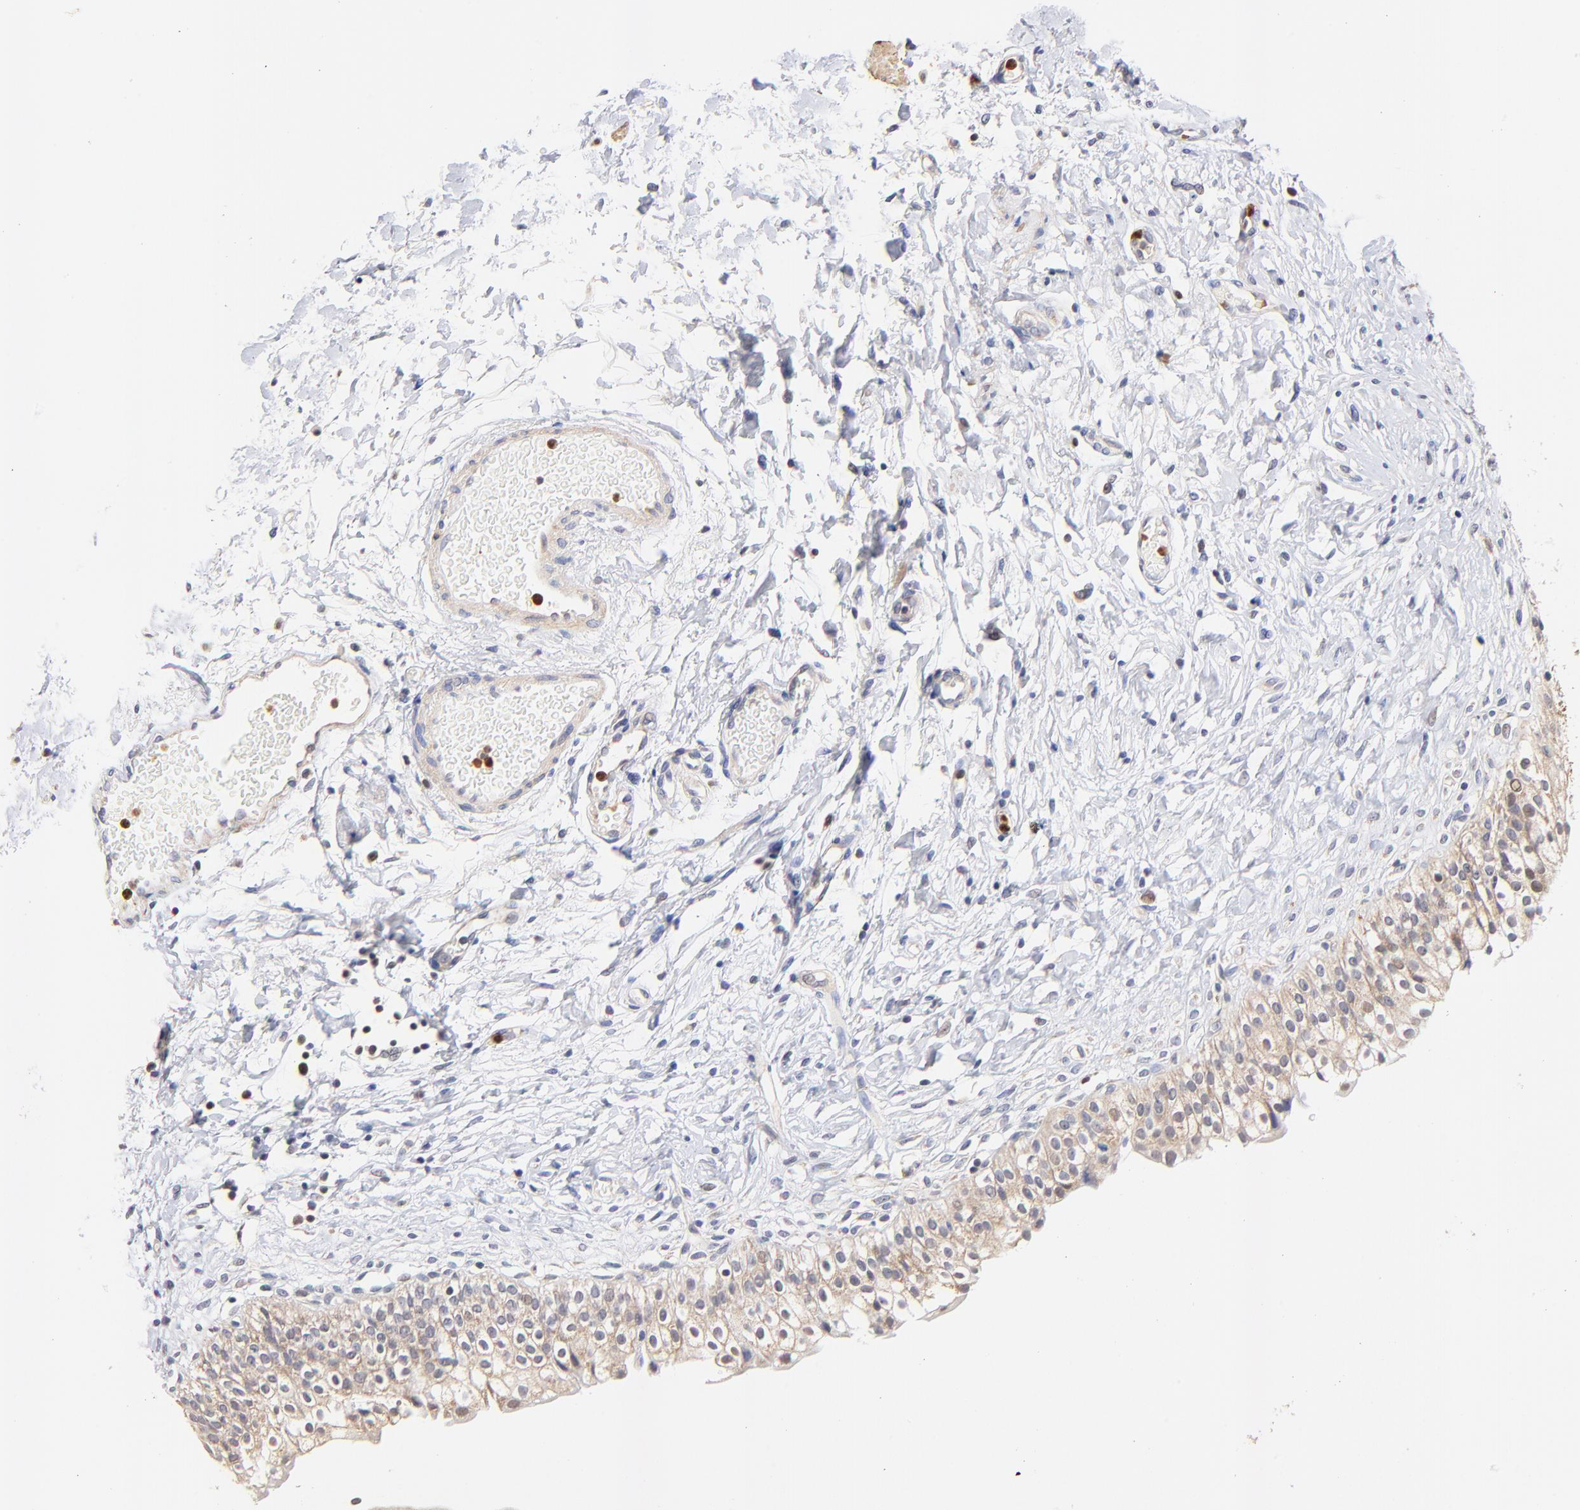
{"staining": {"intensity": "moderate", "quantity": ">75%", "location": "cytoplasmic/membranous"}, "tissue": "urinary bladder", "cell_type": "Urothelial cells", "image_type": "normal", "snomed": [{"axis": "morphology", "description": "Normal tissue, NOS"}, {"axis": "topography", "description": "Urinary bladder"}], "caption": "Protein expression analysis of unremarkable urinary bladder reveals moderate cytoplasmic/membranous positivity in approximately >75% of urothelial cells.", "gene": "BBOF1", "patient": {"sex": "female", "age": 80}}